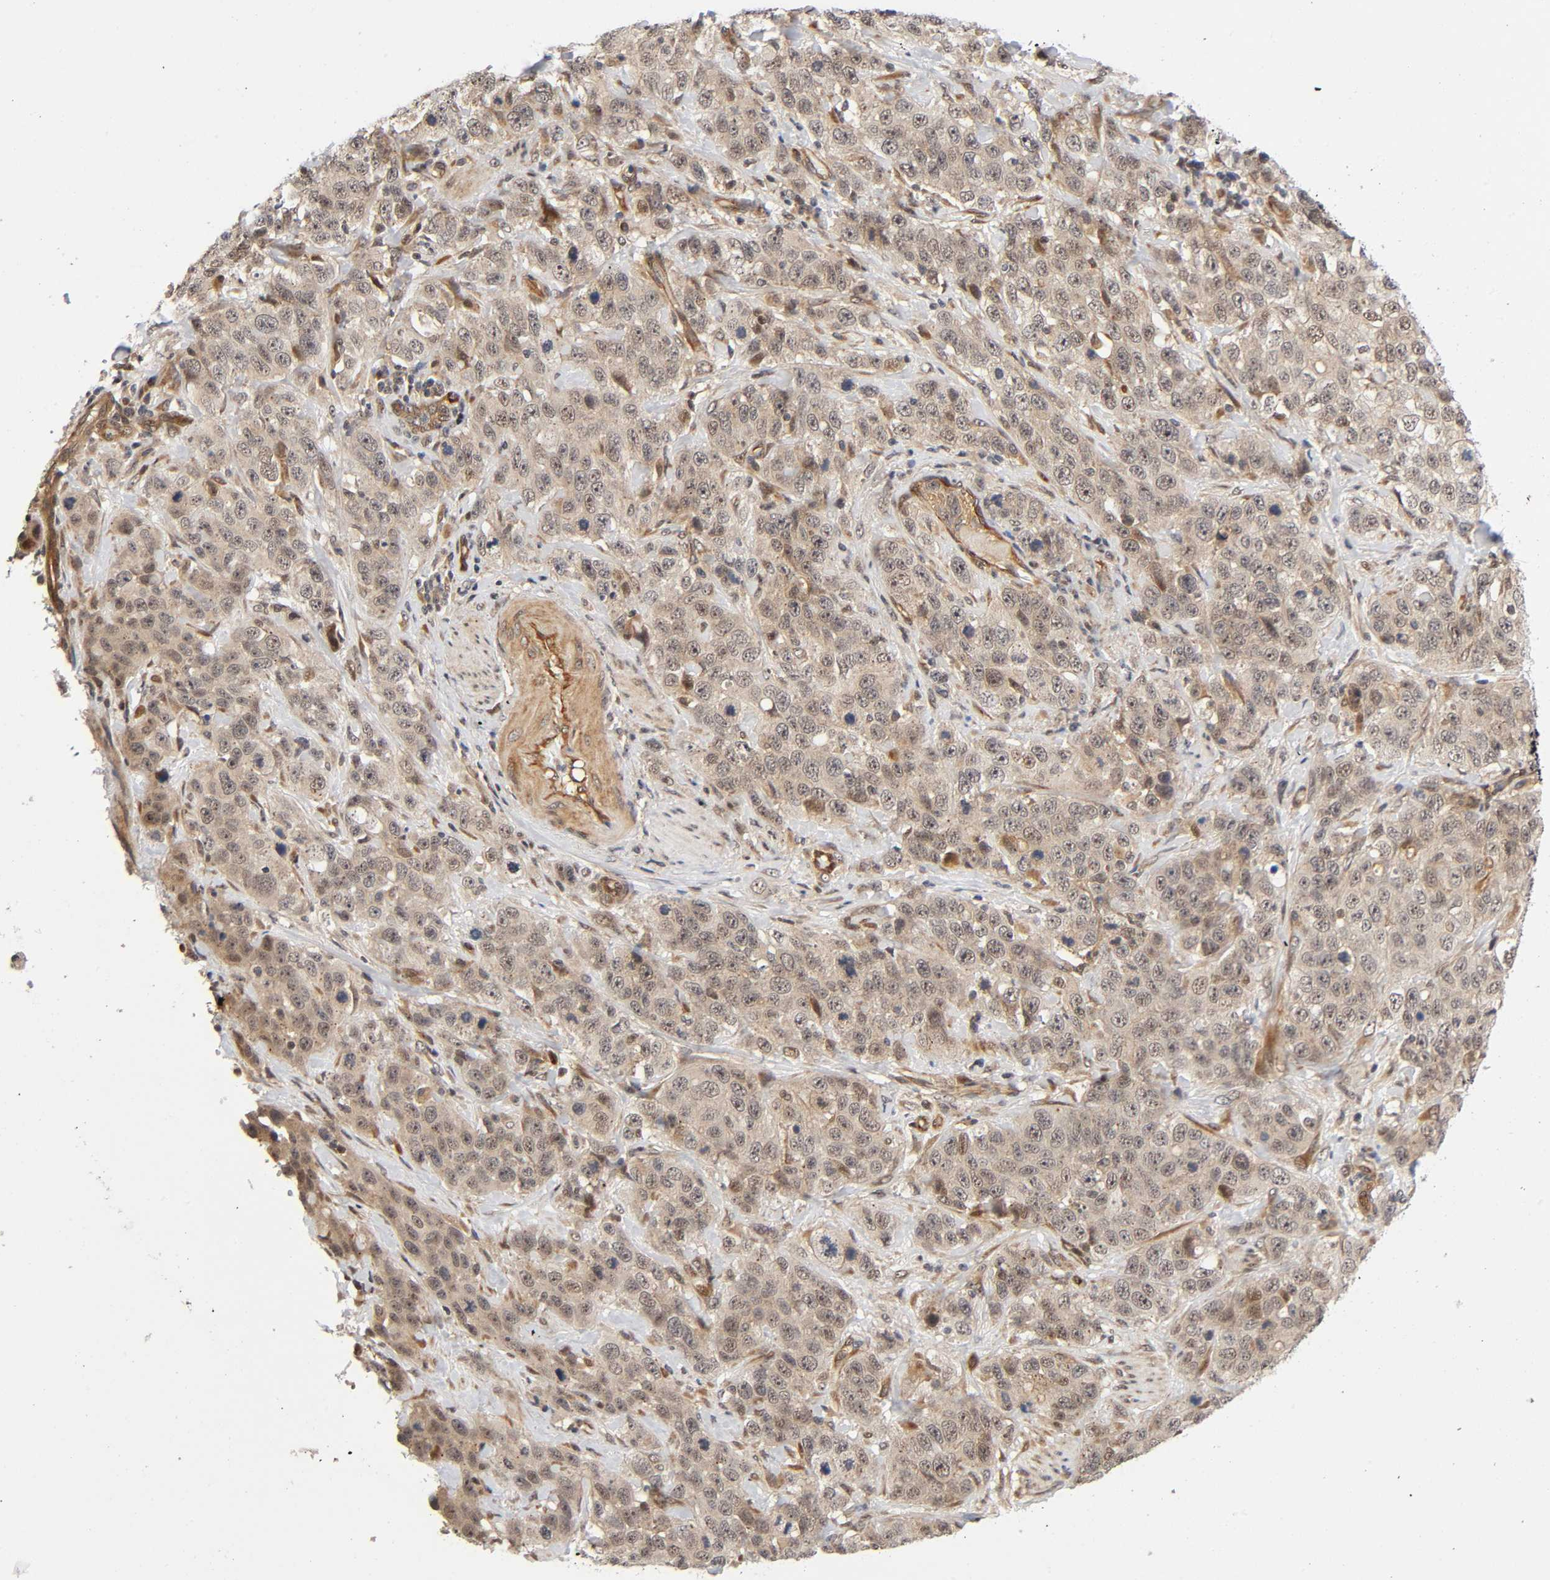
{"staining": {"intensity": "weak", "quantity": ">75%", "location": "cytoplasmic/membranous"}, "tissue": "stomach cancer", "cell_type": "Tumor cells", "image_type": "cancer", "snomed": [{"axis": "morphology", "description": "Normal tissue, NOS"}, {"axis": "morphology", "description": "Adenocarcinoma, NOS"}, {"axis": "topography", "description": "Stomach"}], "caption": "Immunohistochemistry (IHC) (DAB (3,3'-diaminobenzidine)) staining of stomach cancer shows weak cytoplasmic/membranous protein expression in about >75% of tumor cells.", "gene": "IQCJ-SCHIP1", "patient": {"sex": "male", "age": 48}}